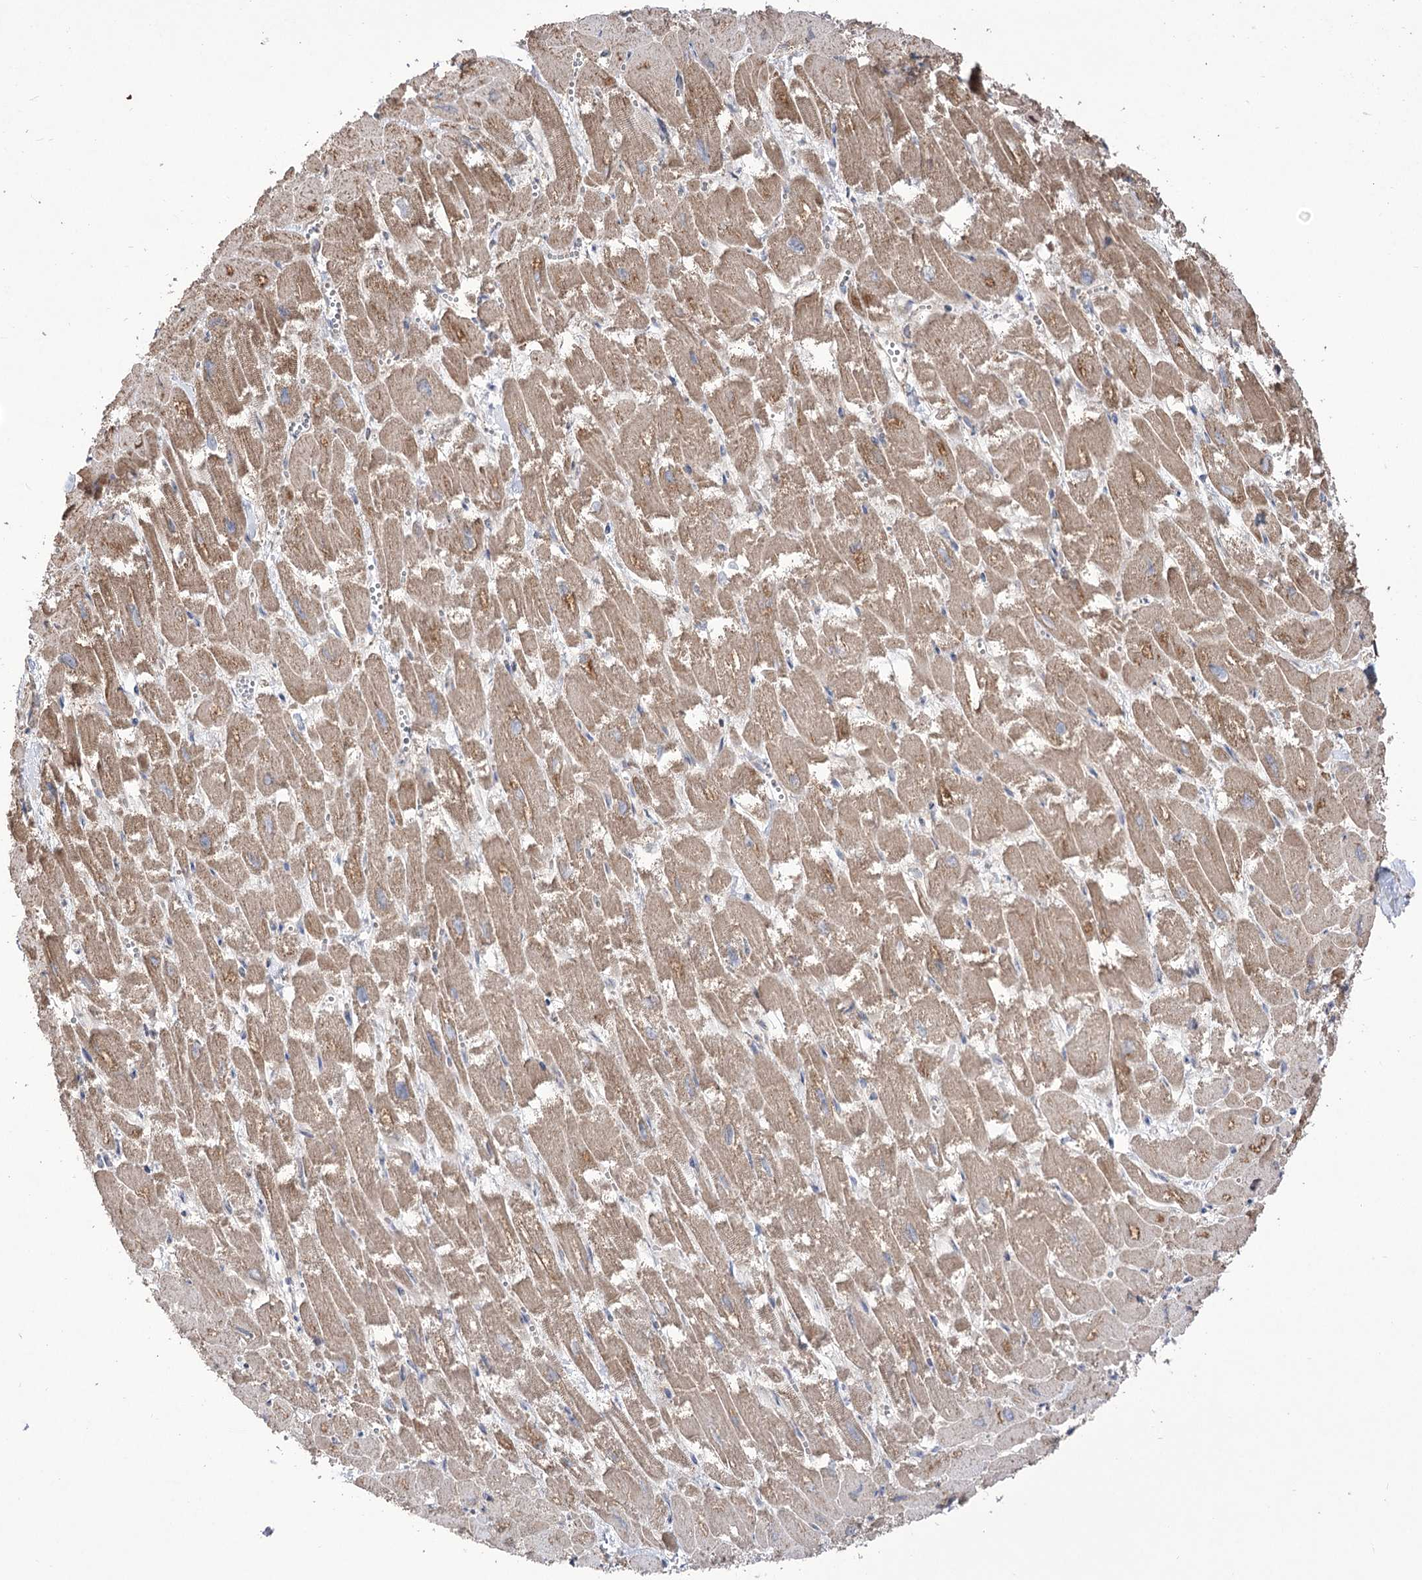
{"staining": {"intensity": "moderate", "quantity": ">75%", "location": "cytoplasmic/membranous"}, "tissue": "heart muscle", "cell_type": "Cardiomyocytes", "image_type": "normal", "snomed": [{"axis": "morphology", "description": "Normal tissue, NOS"}, {"axis": "topography", "description": "Heart"}], "caption": "Human heart muscle stained for a protein (brown) shows moderate cytoplasmic/membranous positive staining in approximately >75% of cardiomyocytes.", "gene": "XYLB", "patient": {"sex": "male", "age": 54}}